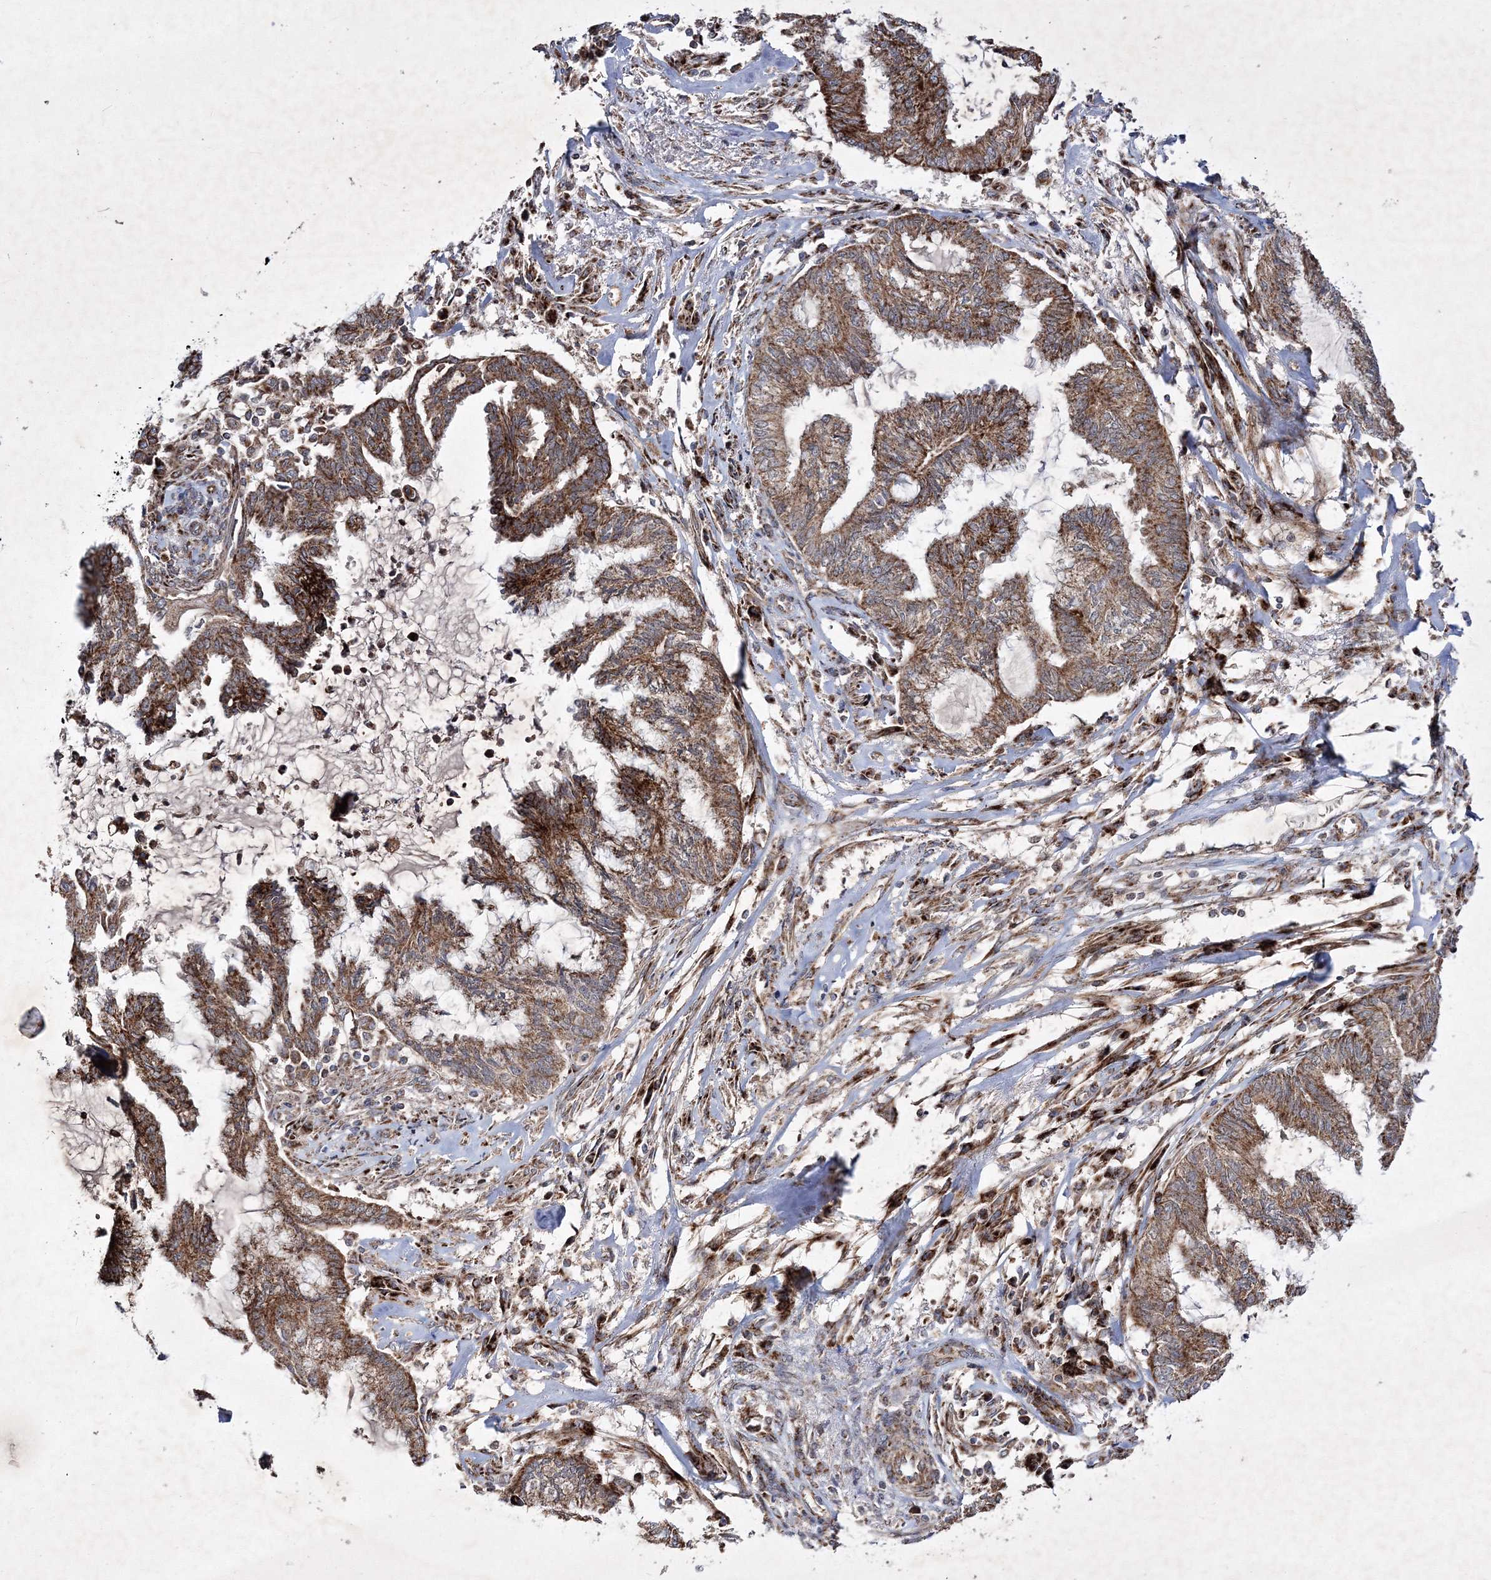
{"staining": {"intensity": "strong", "quantity": ">75%", "location": "cytoplasmic/membranous"}, "tissue": "endometrial cancer", "cell_type": "Tumor cells", "image_type": "cancer", "snomed": [{"axis": "morphology", "description": "Adenocarcinoma, NOS"}, {"axis": "topography", "description": "Endometrium"}], "caption": "A high-resolution photomicrograph shows immunohistochemistry staining of endometrial cancer, which displays strong cytoplasmic/membranous expression in about >75% of tumor cells.", "gene": "SCRN3", "patient": {"sex": "female", "age": 86}}